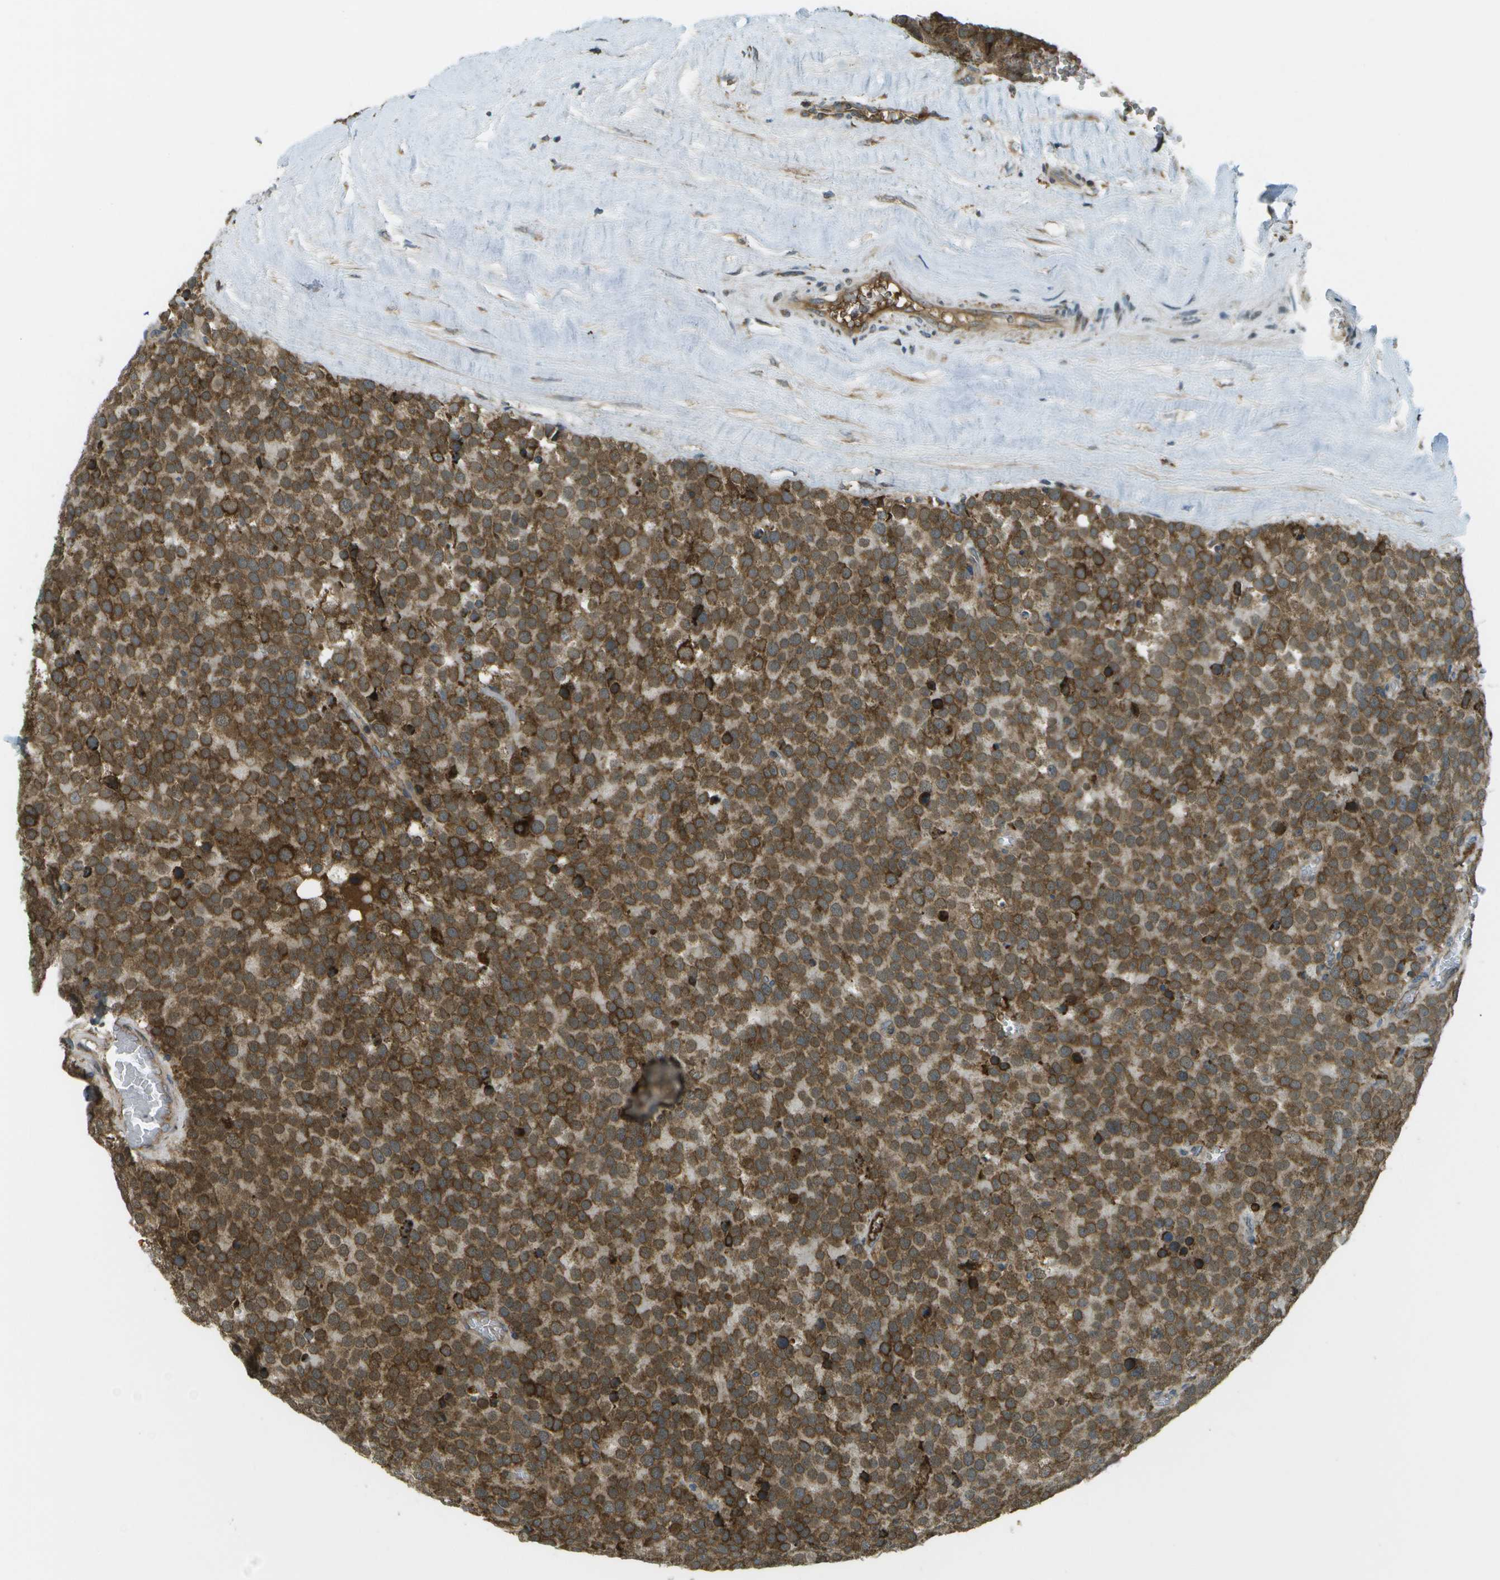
{"staining": {"intensity": "strong", "quantity": ">75%", "location": "cytoplasmic/membranous"}, "tissue": "testis cancer", "cell_type": "Tumor cells", "image_type": "cancer", "snomed": [{"axis": "morphology", "description": "Normal tissue, NOS"}, {"axis": "morphology", "description": "Seminoma, NOS"}, {"axis": "topography", "description": "Testis"}], "caption": "Immunohistochemical staining of human seminoma (testis) shows high levels of strong cytoplasmic/membranous staining in approximately >75% of tumor cells.", "gene": "USP30", "patient": {"sex": "male", "age": 71}}